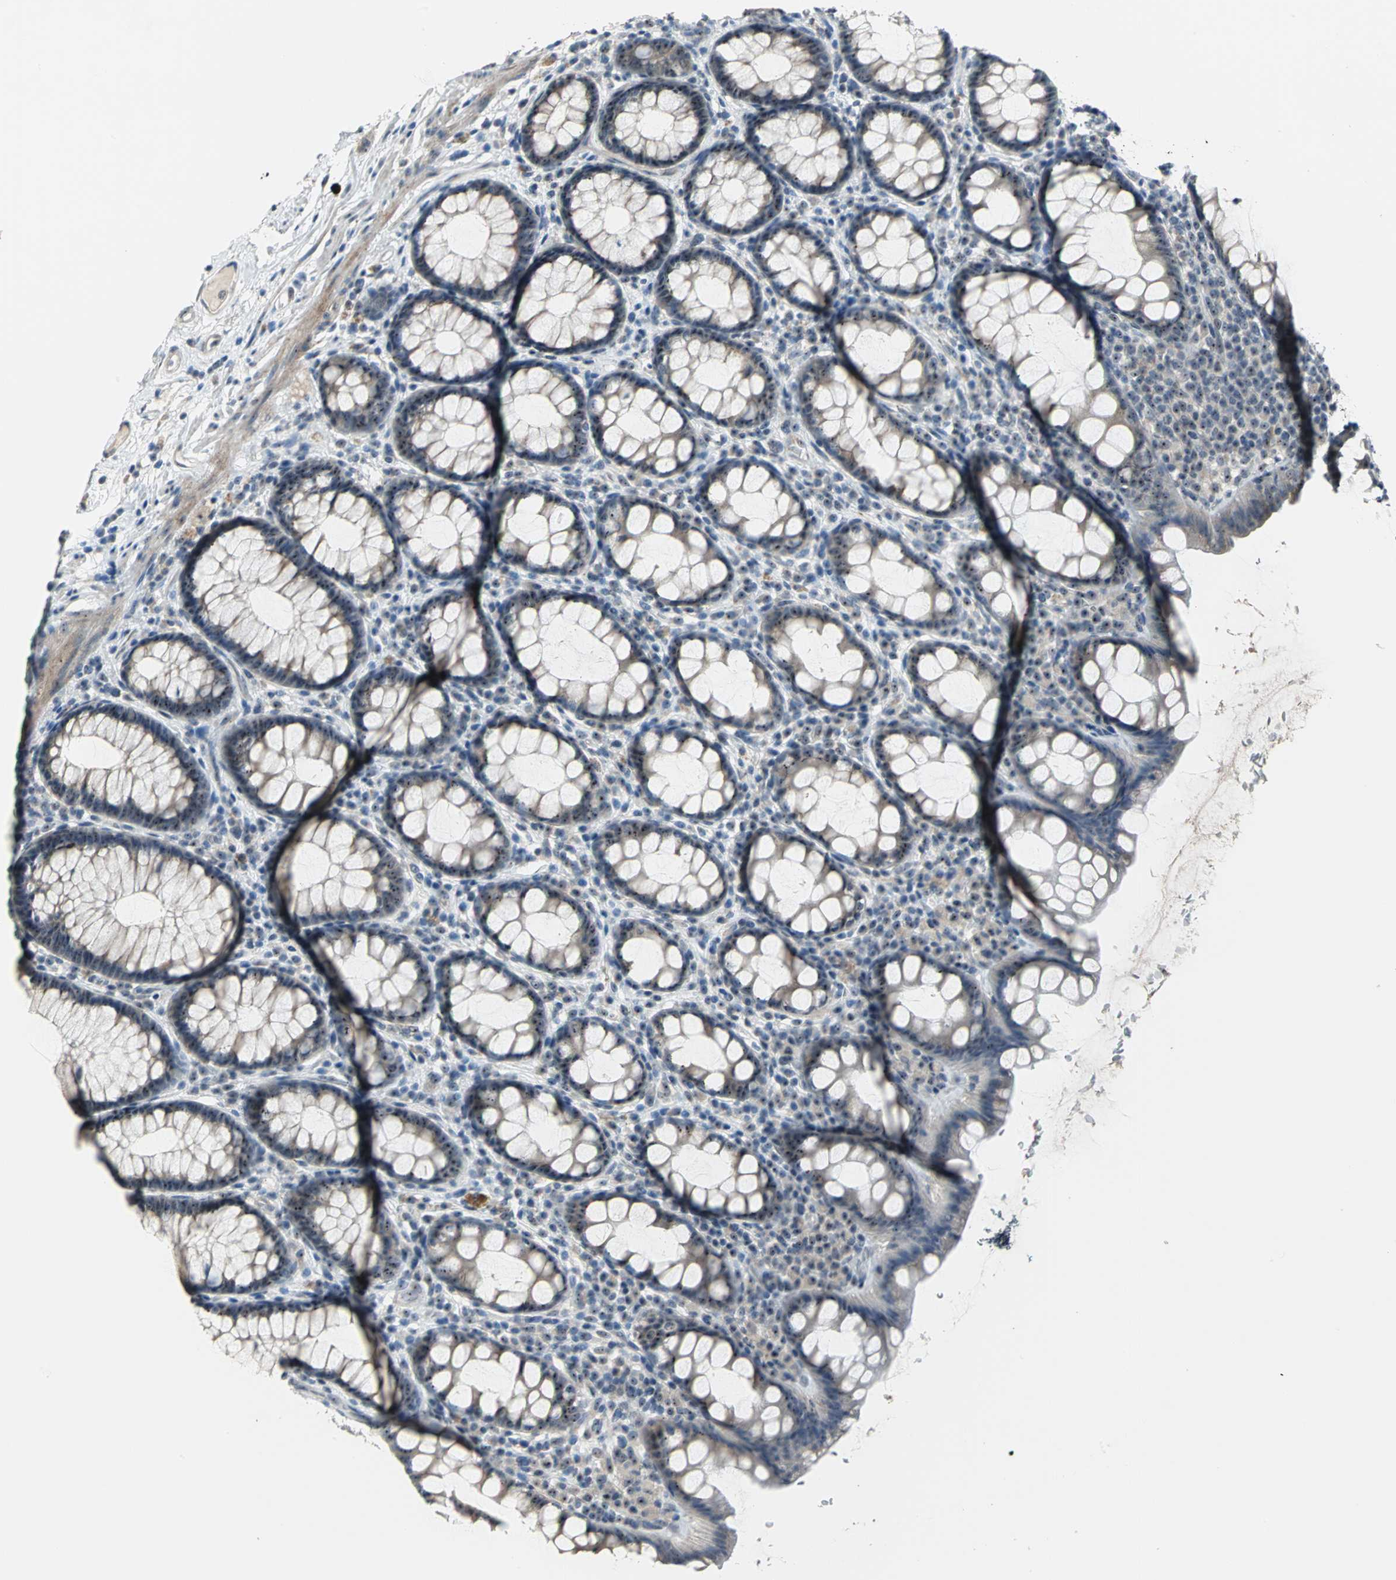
{"staining": {"intensity": "strong", "quantity": ">75%", "location": "nuclear"}, "tissue": "rectum", "cell_type": "Glandular cells", "image_type": "normal", "snomed": [{"axis": "morphology", "description": "Normal tissue, NOS"}, {"axis": "topography", "description": "Rectum"}], "caption": "Immunohistochemistry (DAB) staining of unremarkable human rectum displays strong nuclear protein expression in approximately >75% of glandular cells. Nuclei are stained in blue.", "gene": "MYBBP1A", "patient": {"sex": "male", "age": 92}}